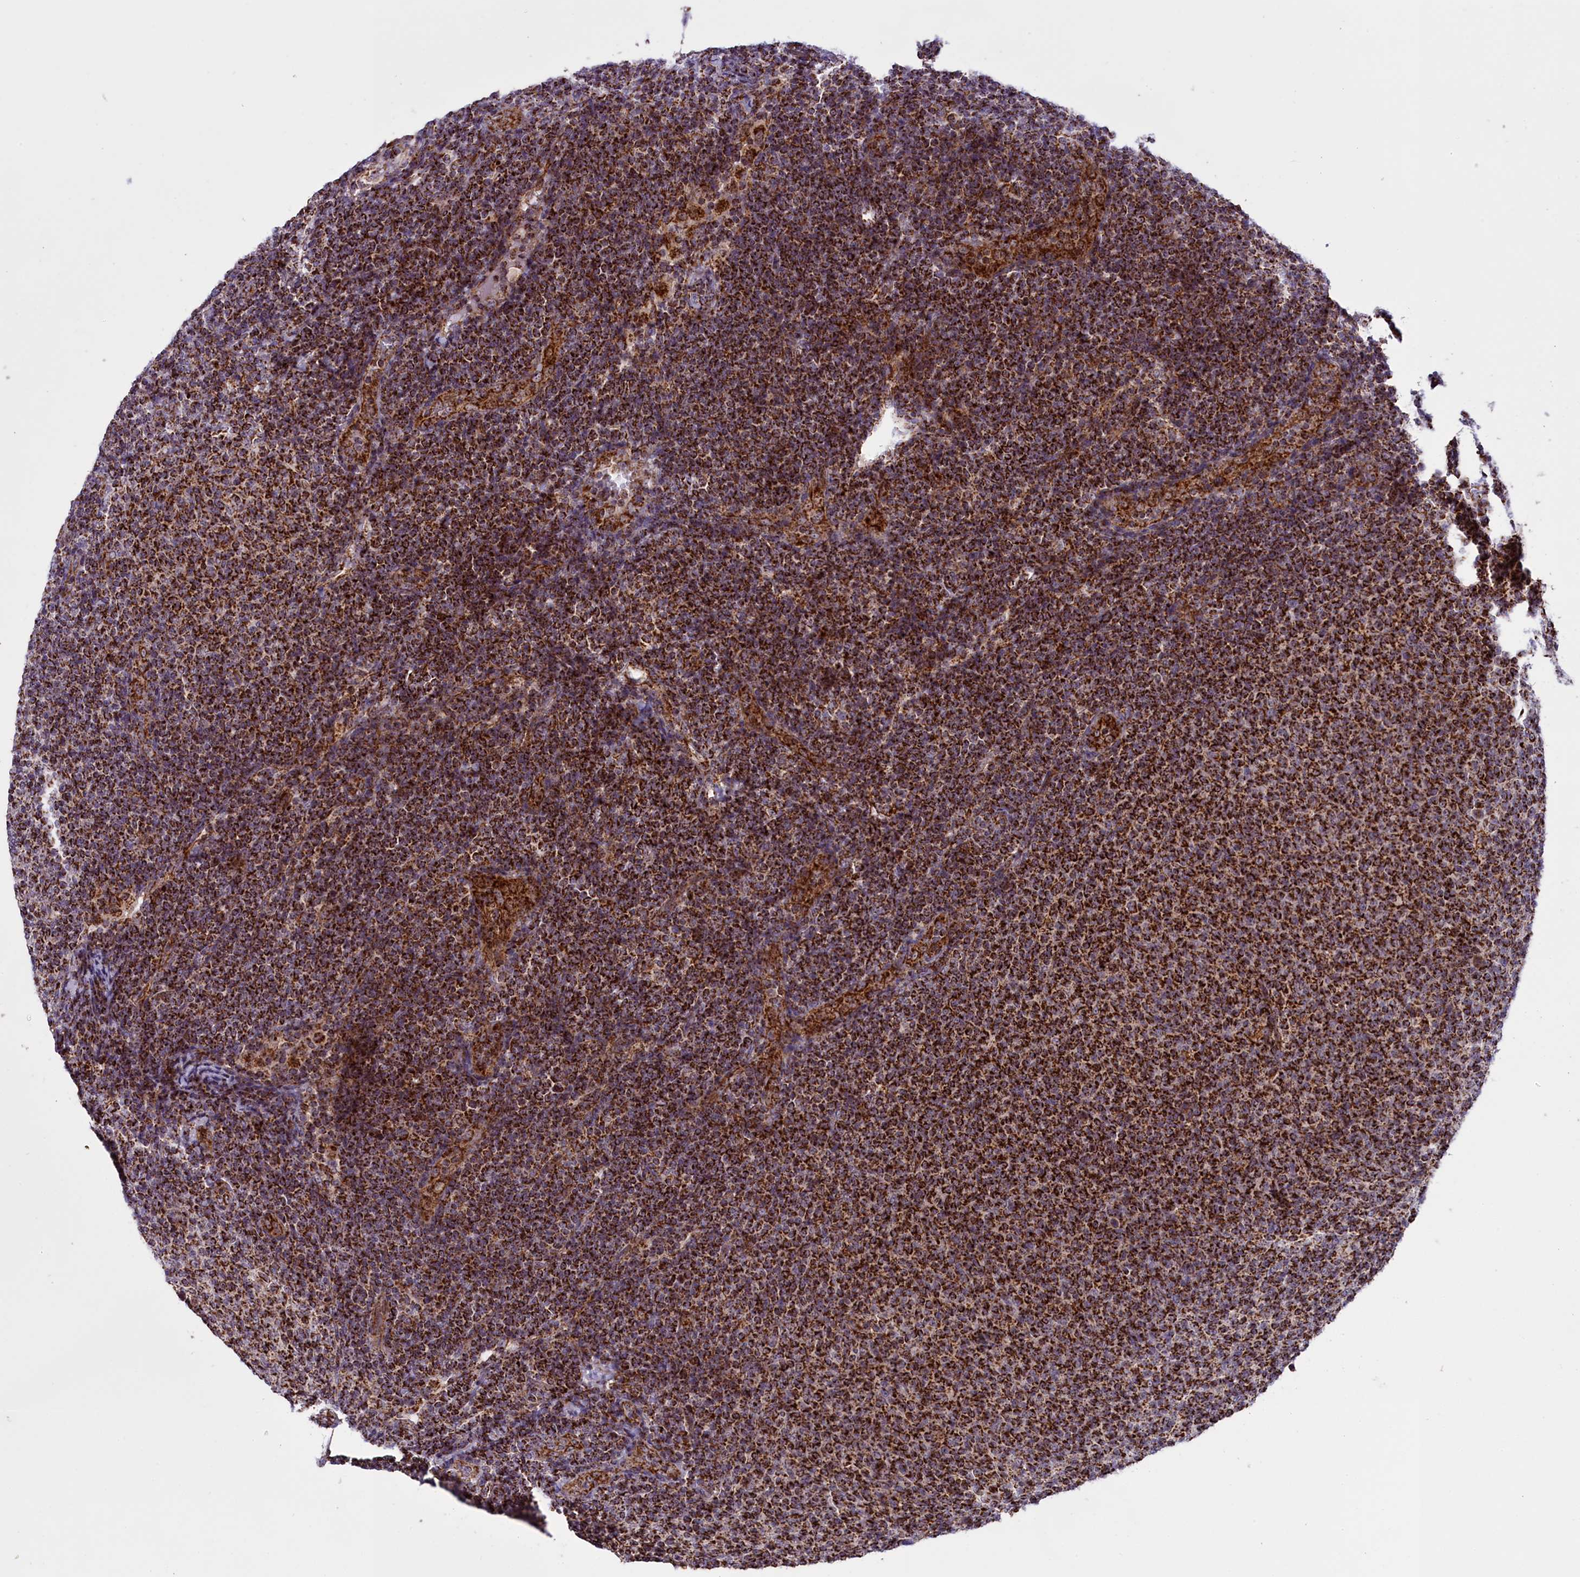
{"staining": {"intensity": "strong", "quantity": ">75%", "location": "cytoplasmic/membranous"}, "tissue": "lymphoma", "cell_type": "Tumor cells", "image_type": "cancer", "snomed": [{"axis": "morphology", "description": "Malignant lymphoma, non-Hodgkin's type, Low grade"}, {"axis": "topography", "description": "Lymph node"}], "caption": "Tumor cells show high levels of strong cytoplasmic/membranous expression in approximately >75% of cells in human lymphoma.", "gene": "NDUFS5", "patient": {"sex": "male", "age": 66}}